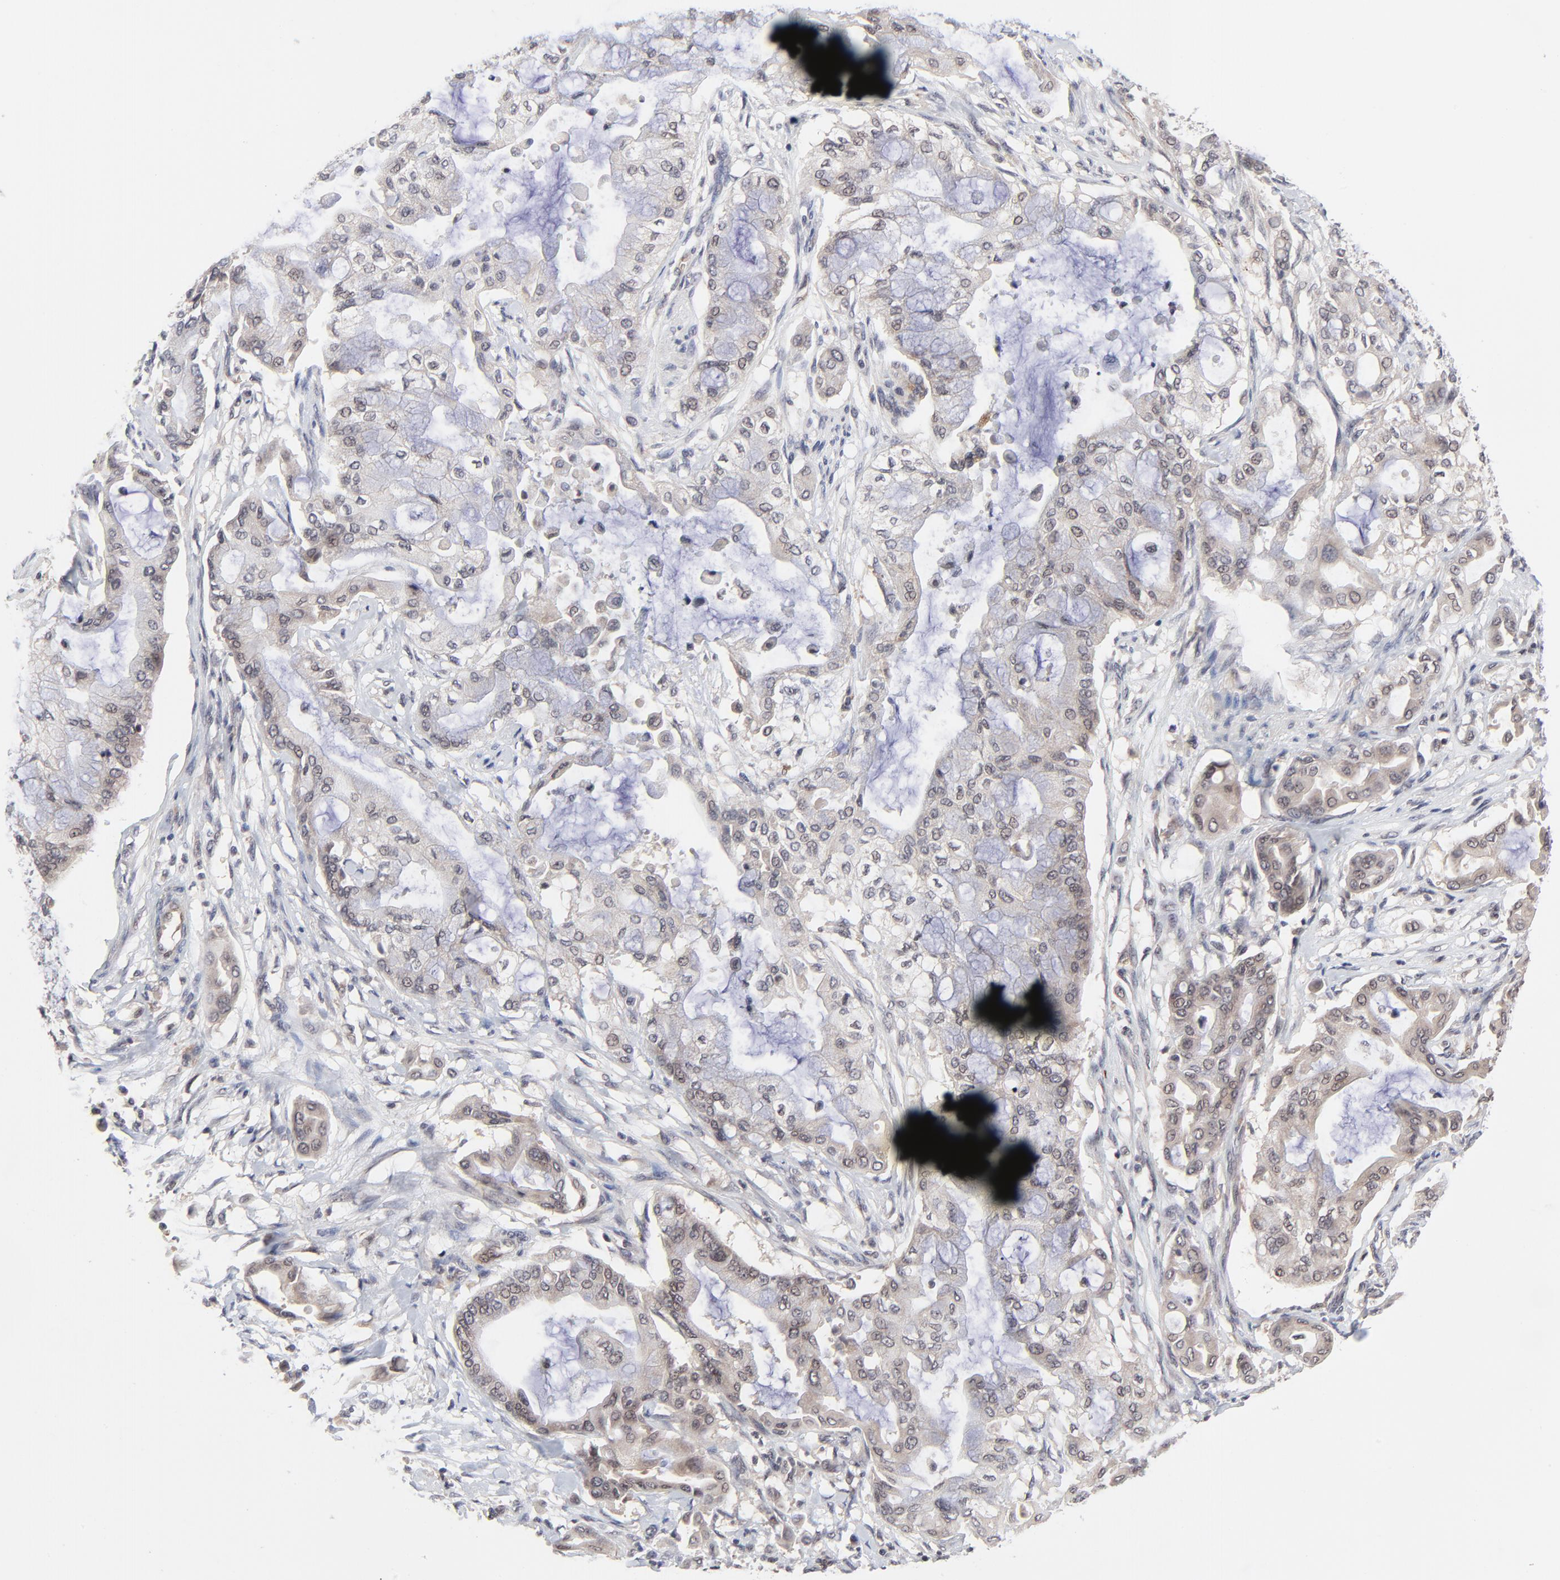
{"staining": {"intensity": "weak", "quantity": ">75%", "location": "cytoplasmic/membranous,nuclear"}, "tissue": "pancreatic cancer", "cell_type": "Tumor cells", "image_type": "cancer", "snomed": [{"axis": "morphology", "description": "Adenocarcinoma, NOS"}, {"axis": "morphology", "description": "Adenocarcinoma, metastatic, NOS"}, {"axis": "topography", "description": "Lymph node"}, {"axis": "topography", "description": "Pancreas"}, {"axis": "topography", "description": "Duodenum"}], "caption": "A brown stain labels weak cytoplasmic/membranous and nuclear positivity of a protein in human metastatic adenocarcinoma (pancreatic) tumor cells. (DAB = brown stain, brightfield microscopy at high magnification).", "gene": "CASP10", "patient": {"sex": "female", "age": 64}}